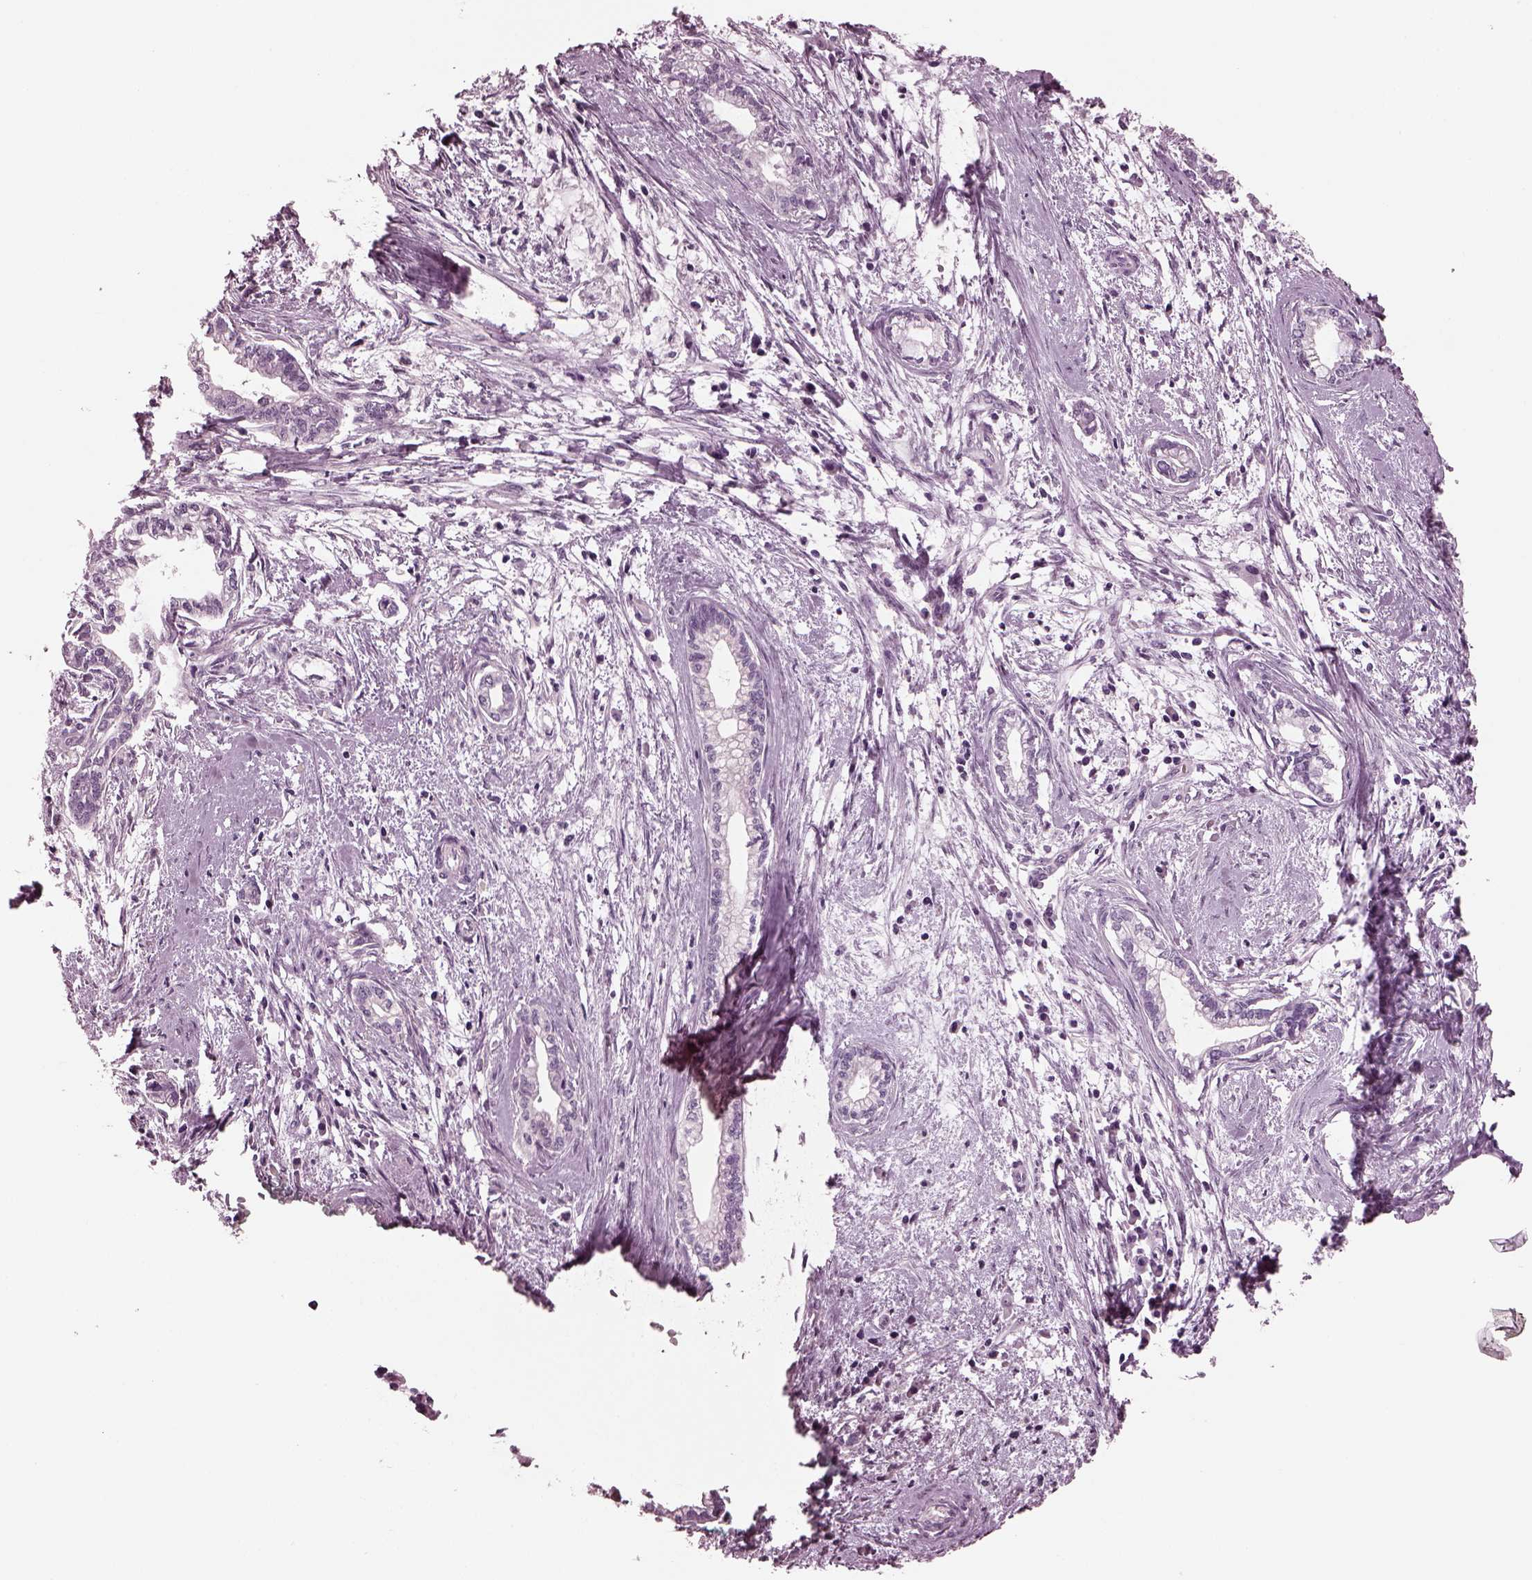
{"staining": {"intensity": "negative", "quantity": "none", "location": "none"}, "tissue": "cervical cancer", "cell_type": "Tumor cells", "image_type": "cancer", "snomed": [{"axis": "morphology", "description": "Adenocarcinoma, NOS"}, {"axis": "topography", "description": "Cervix"}], "caption": "Tumor cells are negative for protein expression in human cervical adenocarcinoma.", "gene": "MIB2", "patient": {"sex": "female", "age": 62}}